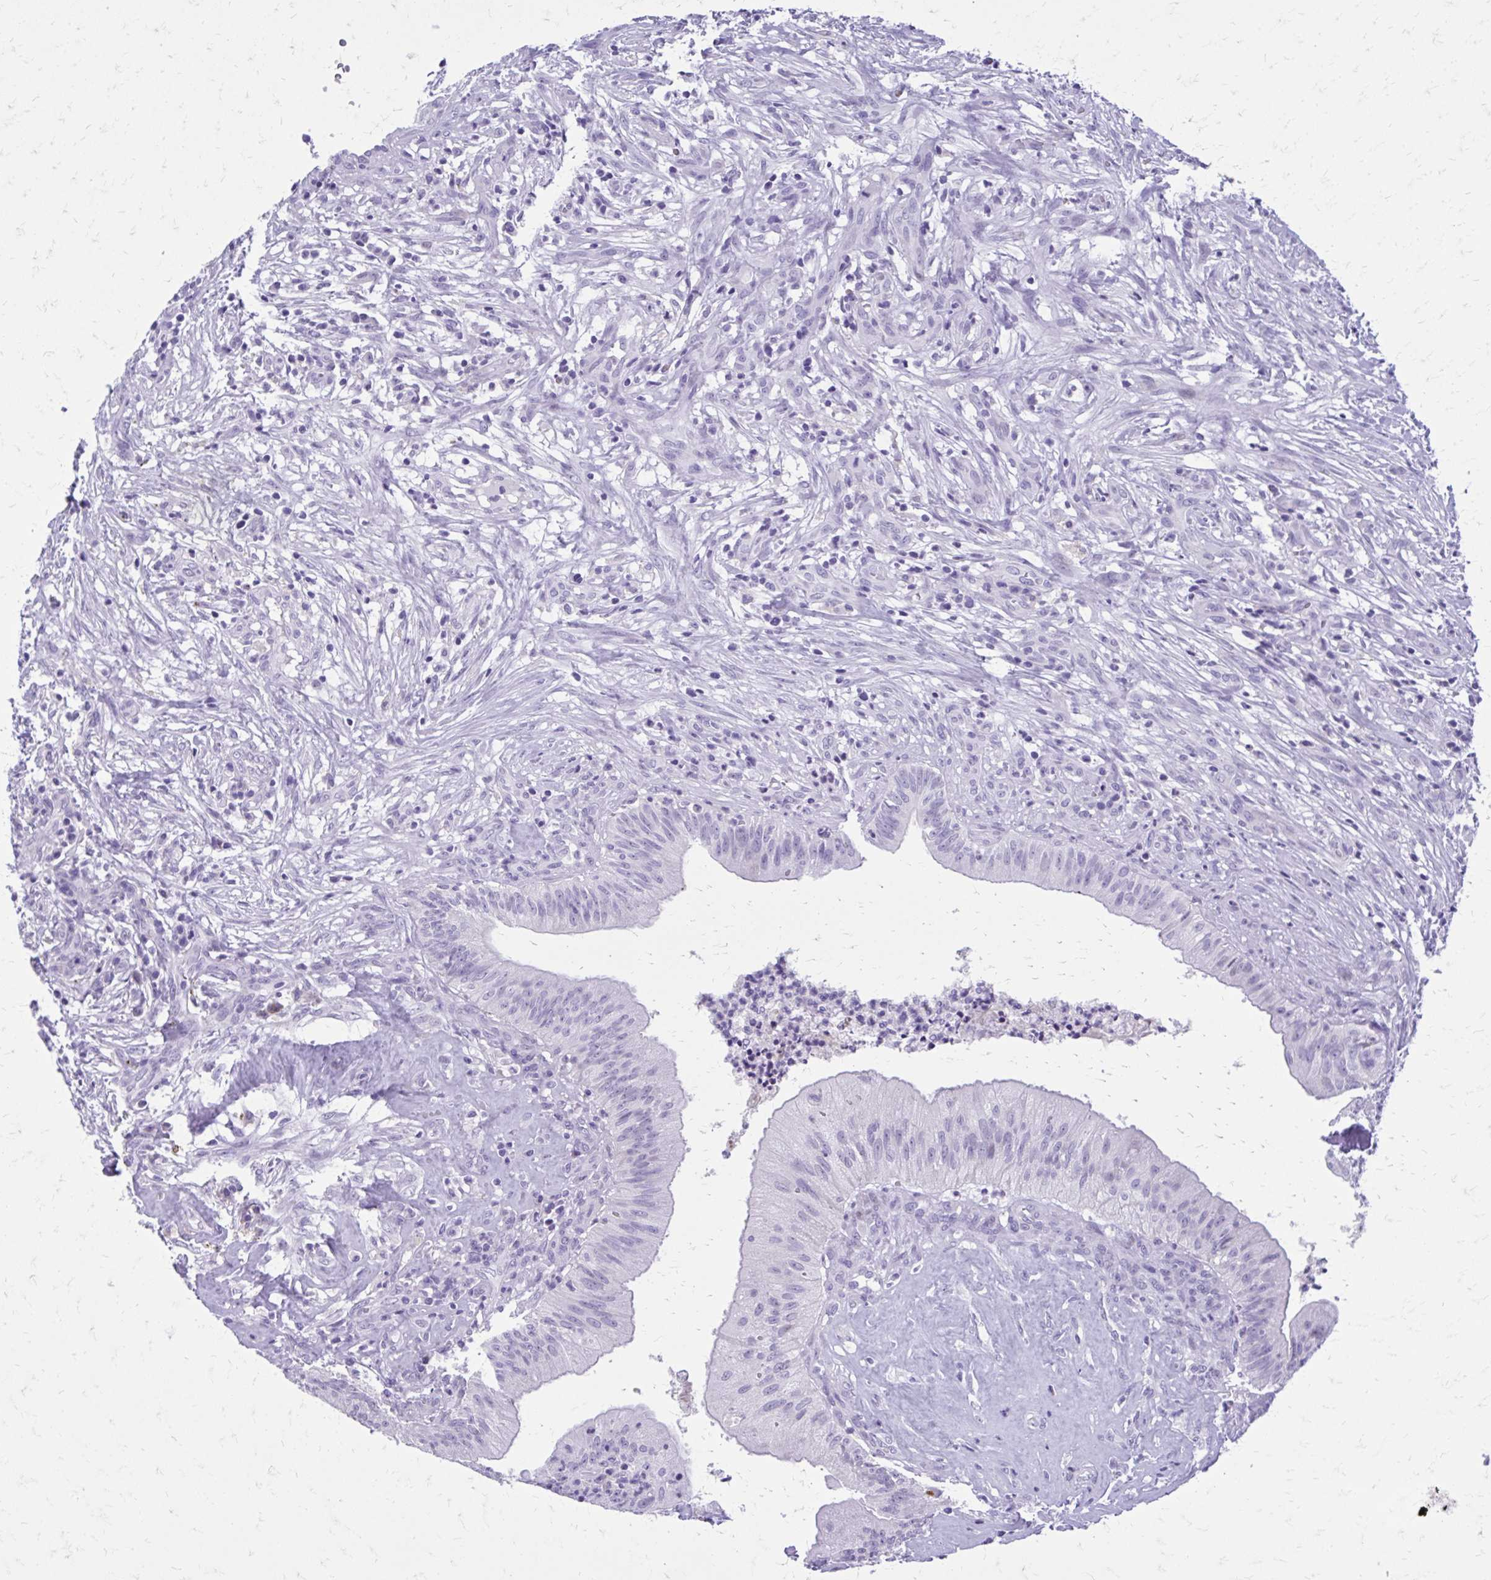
{"staining": {"intensity": "negative", "quantity": "none", "location": "none"}, "tissue": "head and neck cancer", "cell_type": "Tumor cells", "image_type": "cancer", "snomed": [{"axis": "morphology", "description": "Adenocarcinoma, NOS"}, {"axis": "topography", "description": "Head-Neck"}], "caption": "DAB (3,3'-diaminobenzidine) immunohistochemical staining of human head and neck cancer (adenocarcinoma) demonstrates no significant staining in tumor cells.", "gene": "LCN15", "patient": {"sex": "male", "age": 44}}